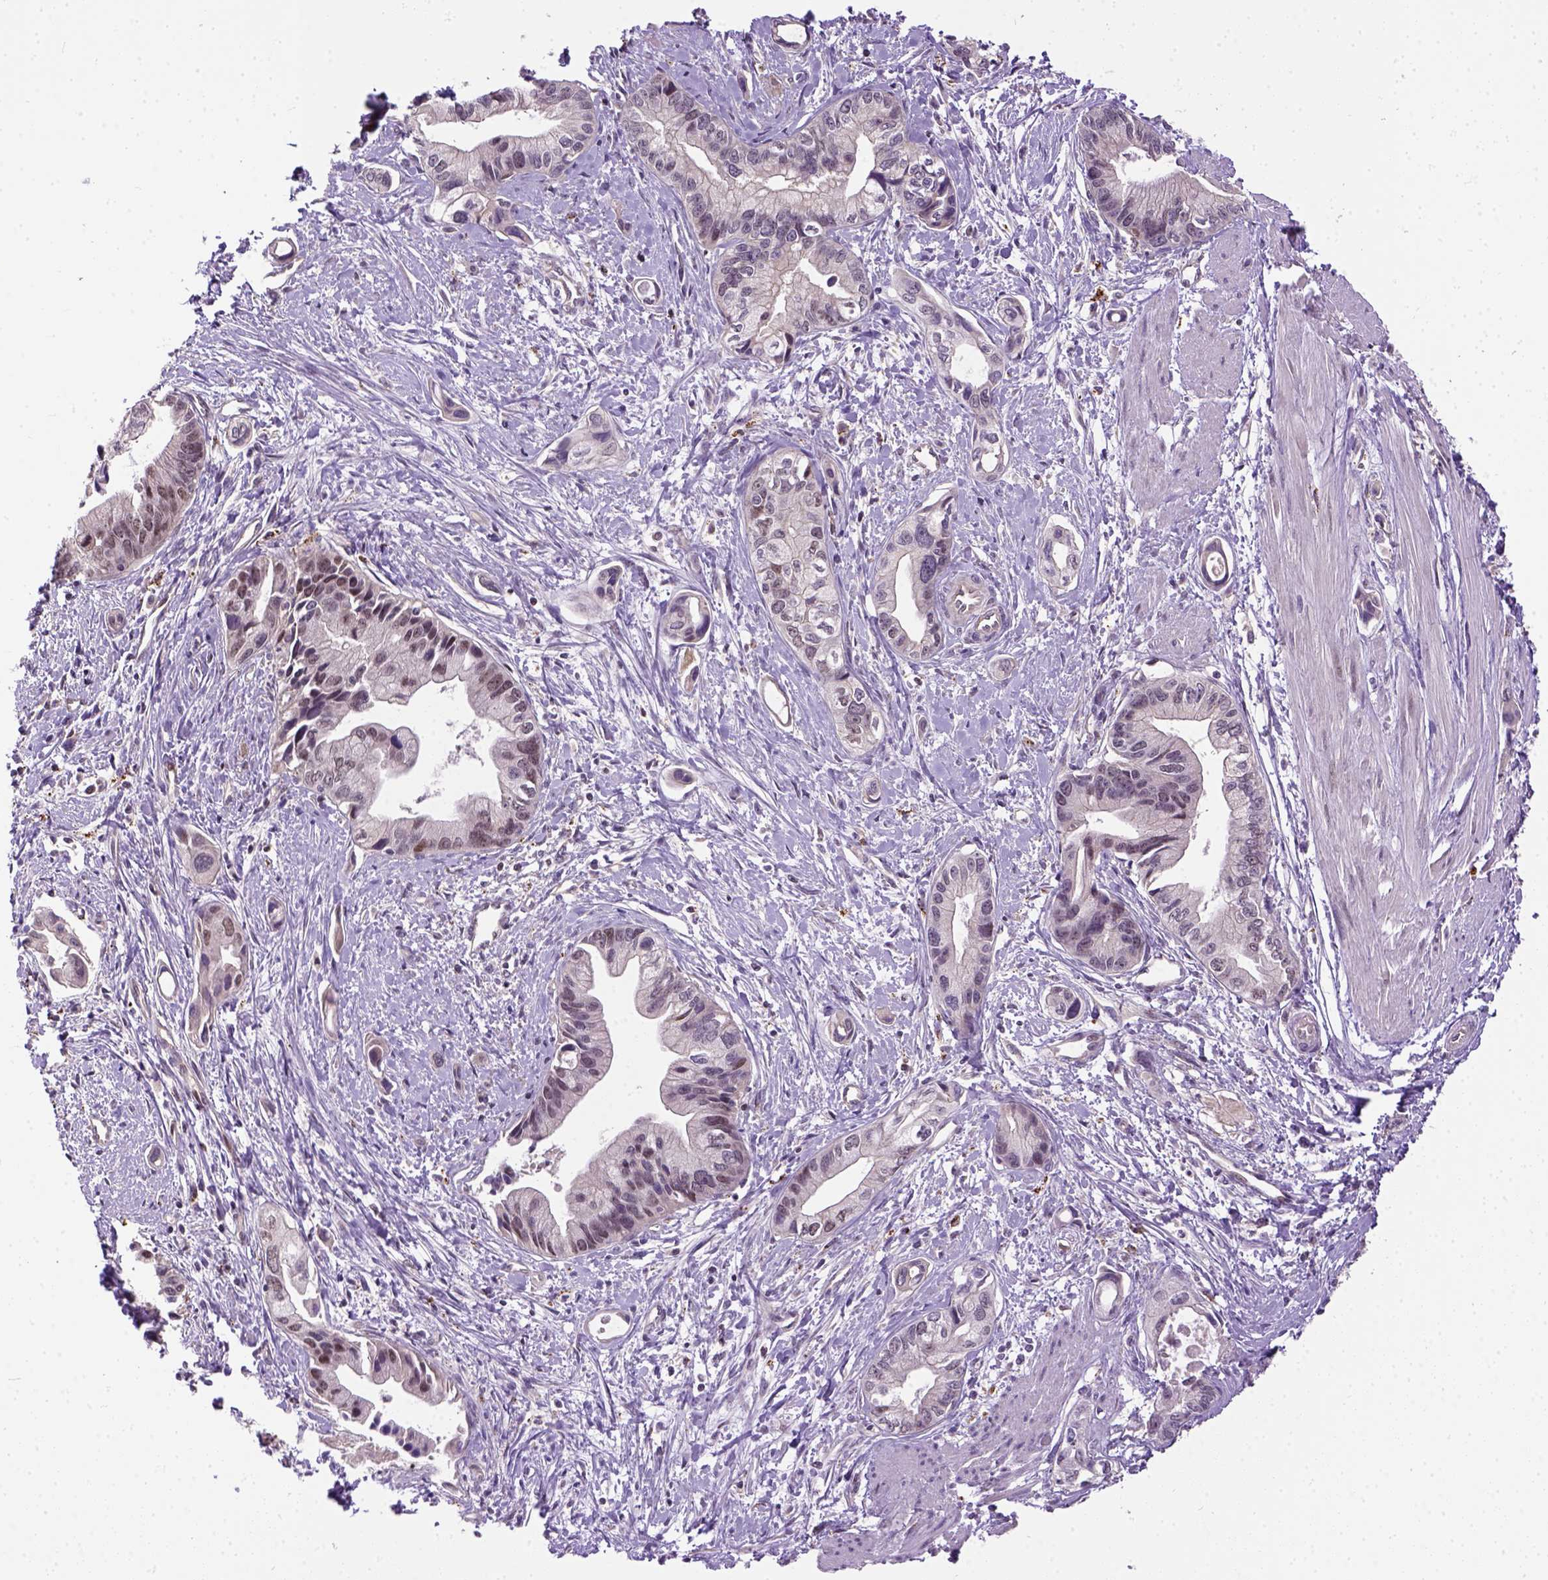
{"staining": {"intensity": "weak", "quantity": "<25%", "location": "nuclear"}, "tissue": "pancreatic cancer", "cell_type": "Tumor cells", "image_type": "cancer", "snomed": [{"axis": "morphology", "description": "Adenocarcinoma, NOS"}, {"axis": "topography", "description": "Pancreas"}], "caption": "High power microscopy histopathology image of an IHC photomicrograph of adenocarcinoma (pancreatic), revealing no significant expression in tumor cells. Brightfield microscopy of immunohistochemistry (IHC) stained with DAB (brown) and hematoxylin (blue), captured at high magnification.", "gene": "KAZN", "patient": {"sex": "female", "age": 61}}